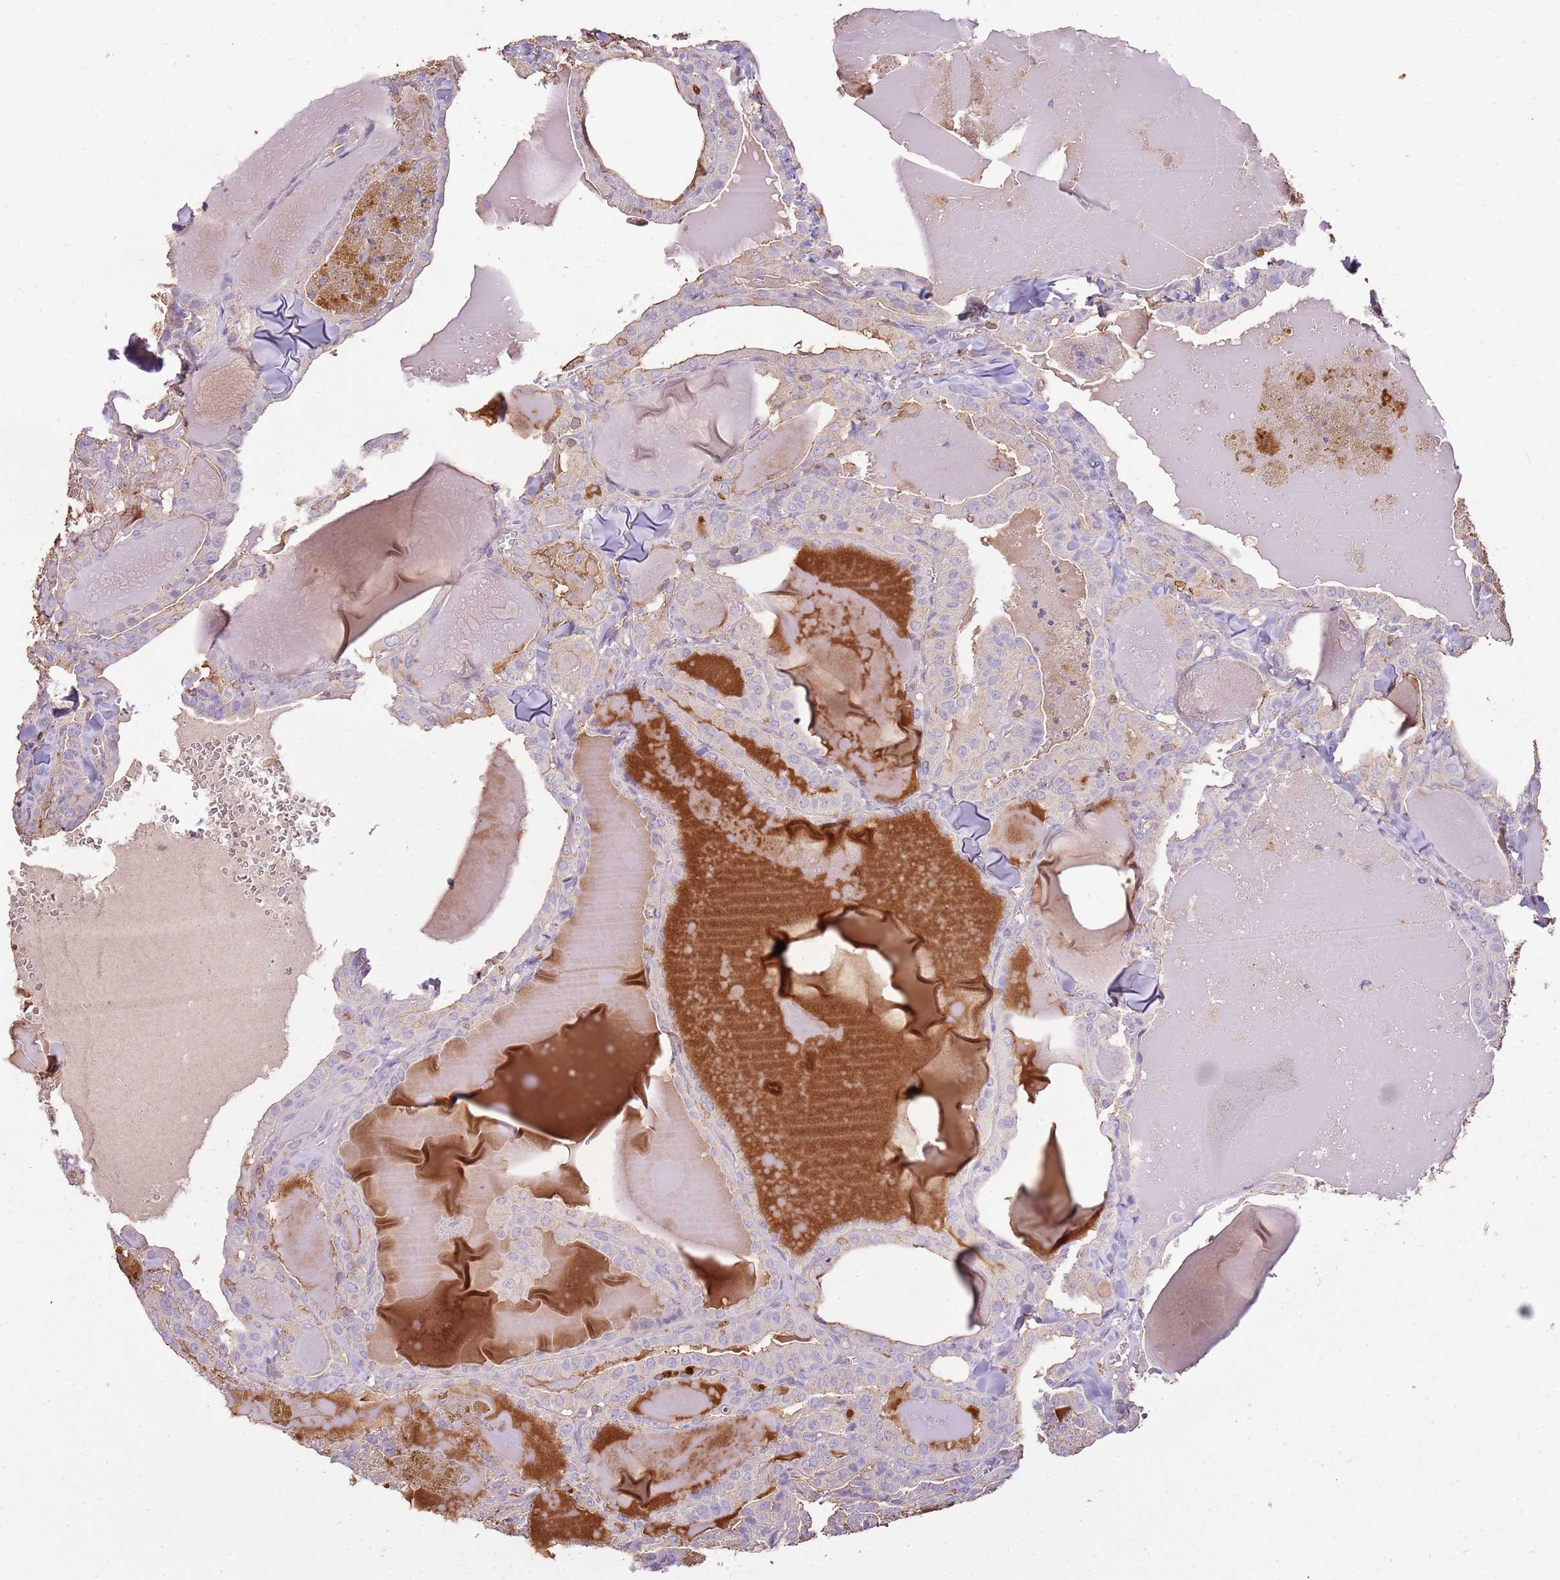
{"staining": {"intensity": "negative", "quantity": "none", "location": "none"}, "tissue": "thyroid cancer", "cell_type": "Tumor cells", "image_type": "cancer", "snomed": [{"axis": "morphology", "description": "Papillary adenocarcinoma, NOS"}, {"axis": "topography", "description": "Thyroid gland"}], "caption": "Immunohistochemistry (IHC) histopathology image of human thyroid papillary adenocarcinoma stained for a protein (brown), which shows no positivity in tumor cells. (Stains: DAB immunohistochemistry with hematoxylin counter stain, Microscopy: brightfield microscopy at high magnification).", "gene": "ARL10", "patient": {"sex": "male", "age": 52}}